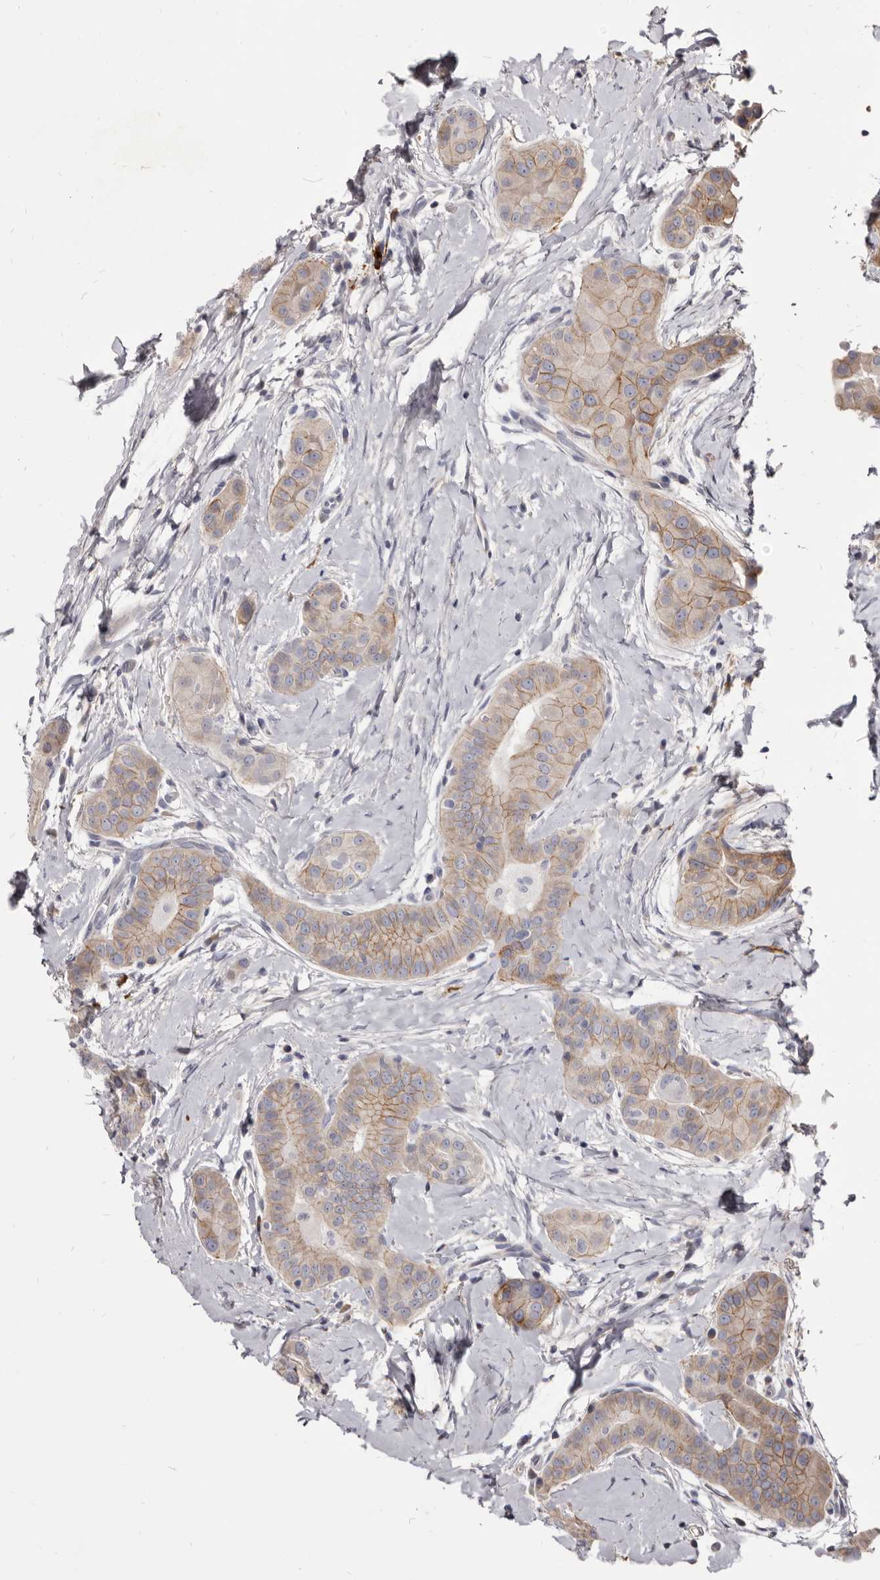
{"staining": {"intensity": "moderate", "quantity": ">75%", "location": "cytoplasmic/membranous"}, "tissue": "thyroid cancer", "cell_type": "Tumor cells", "image_type": "cancer", "snomed": [{"axis": "morphology", "description": "Papillary adenocarcinoma, NOS"}, {"axis": "topography", "description": "Thyroid gland"}], "caption": "DAB immunohistochemical staining of human thyroid papillary adenocarcinoma reveals moderate cytoplasmic/membranous protein positivity in about >75% of tumor cells.", "gene": "FAS", "patient": {"sex": "male", "age": 33}}